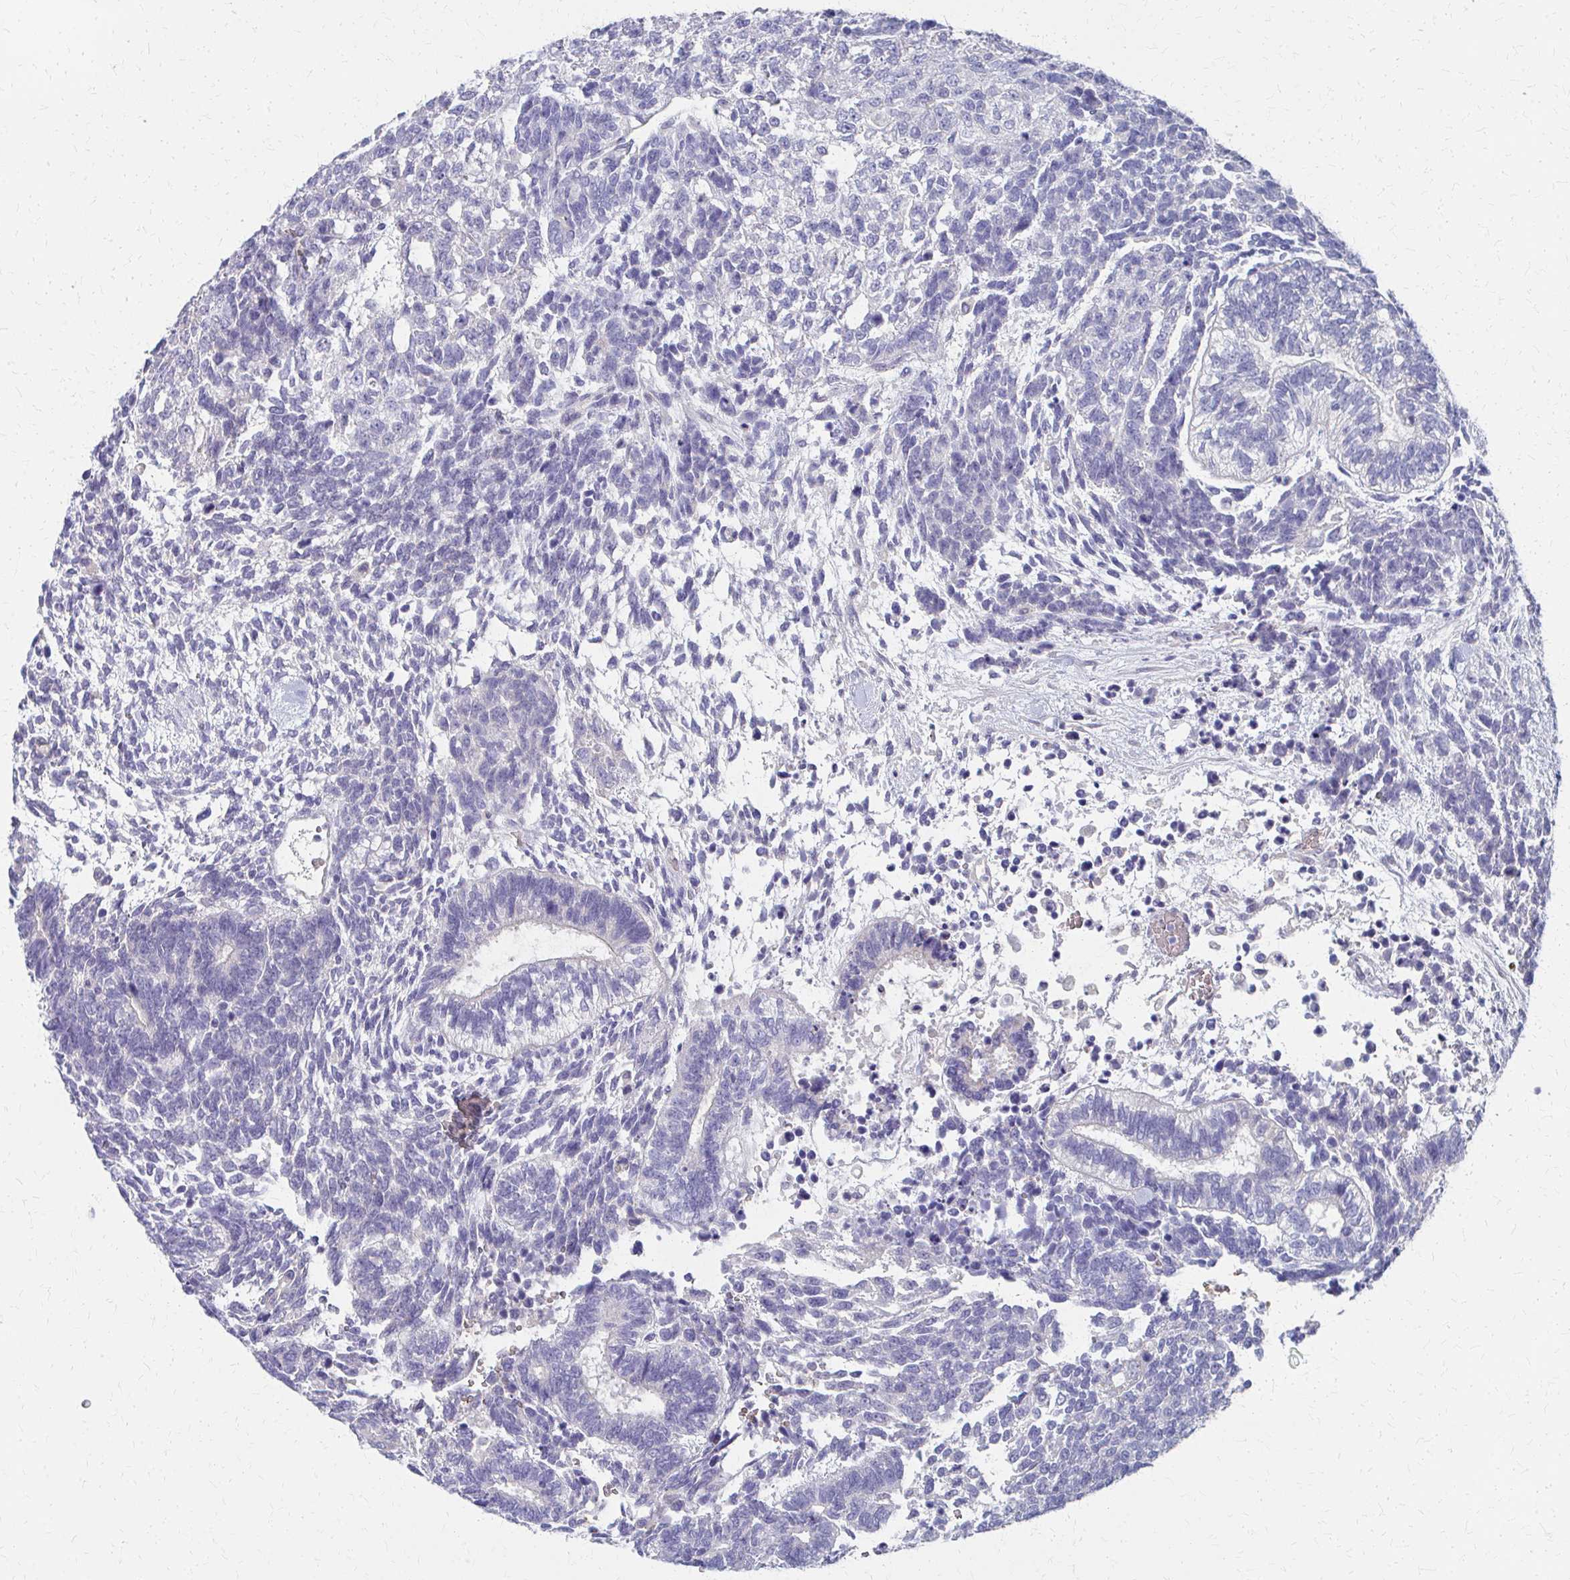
{"staining": {"intensity": "negative", "quantity": "none", "location": "none"}, "tissue": "testis cancer", "cell_type": "Tumor cells", "image_type": "cancer", "snomed": [{"axis": "morphology", "description": "Carcinoma, Embryonal, NOS"}, {"axis": "topography", "description": "Testis"}], "caption": "DAB immunohistochemical staining of human embryonal carcinoma (testis) shows no significant positivity in tumor cells.", "gene": "MS4A2", "patient": {"sex": "male", "age": 23}}